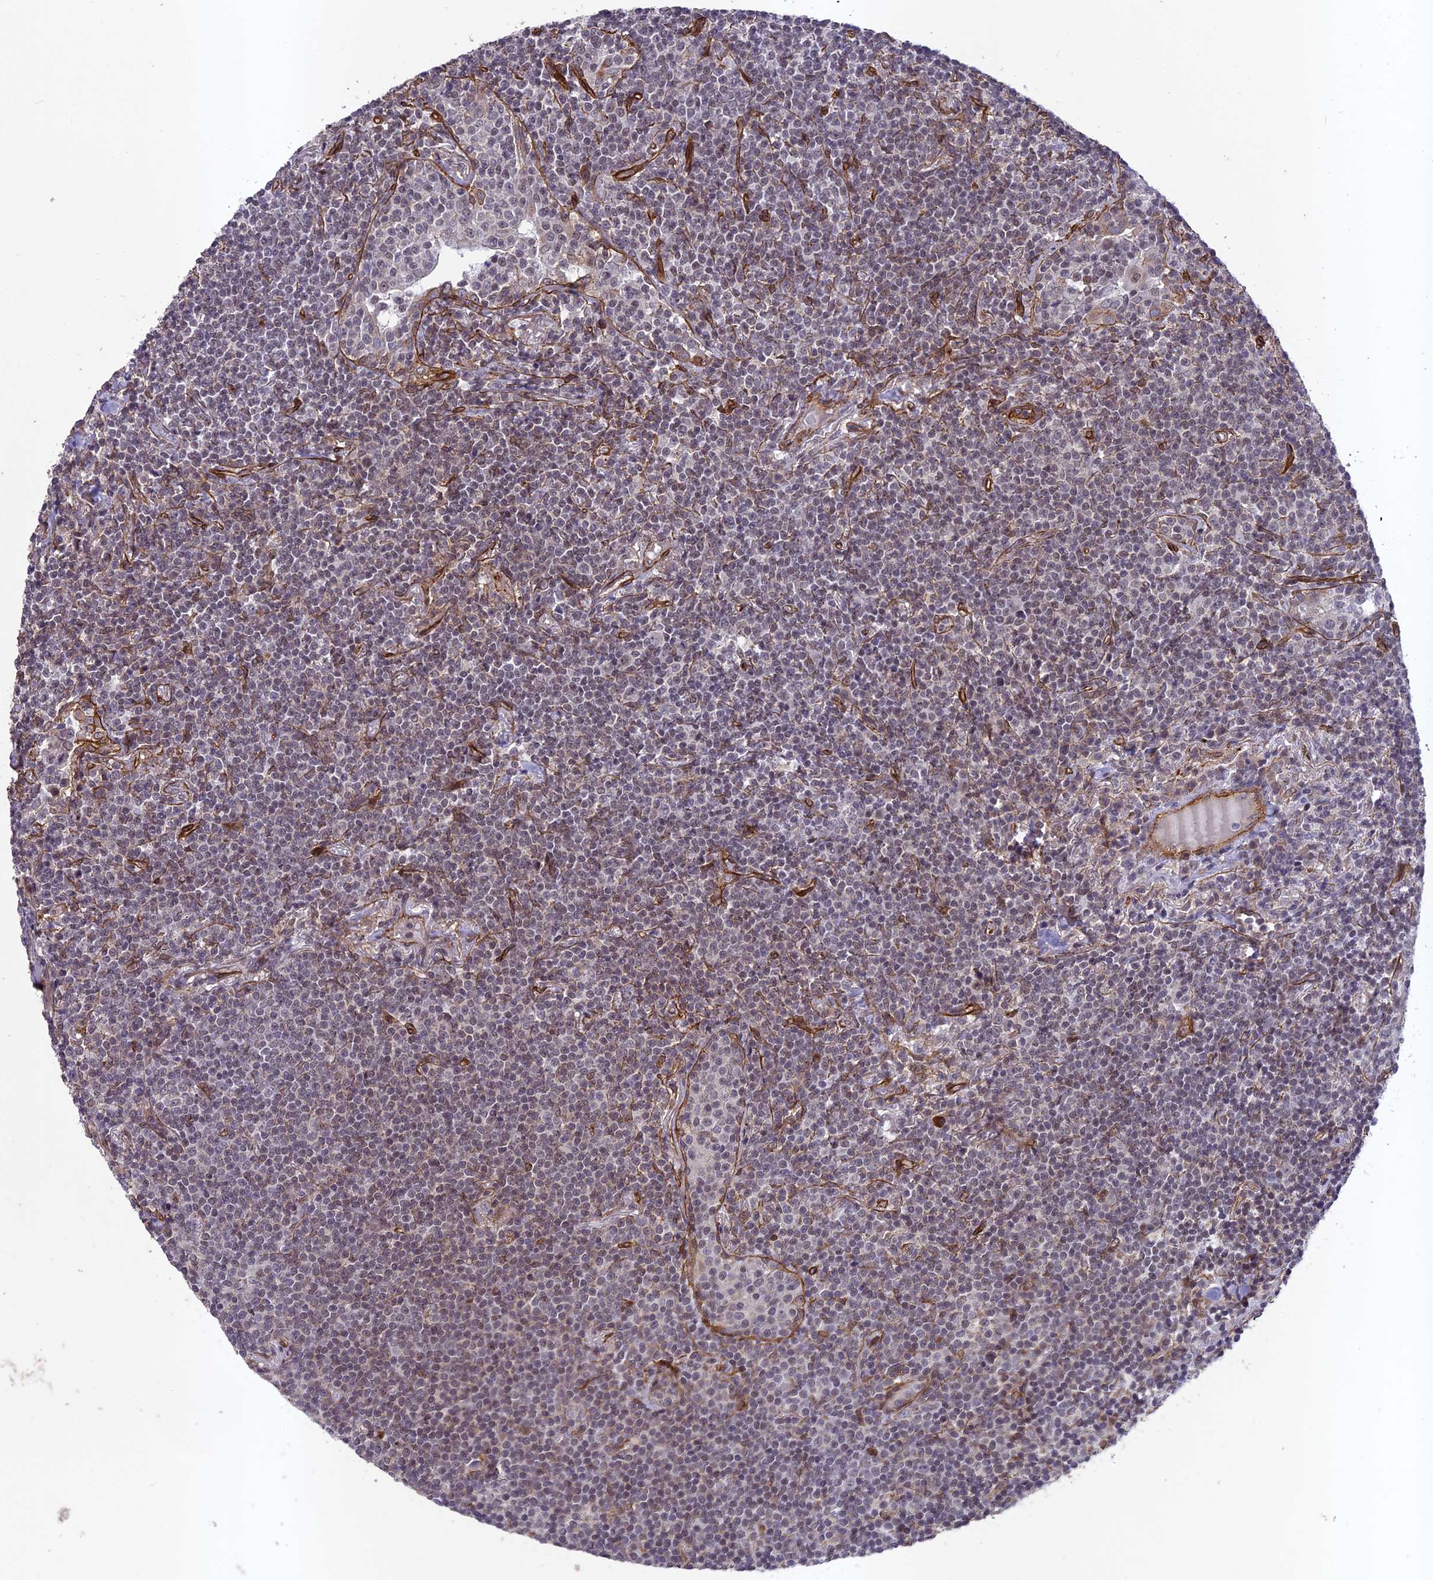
{"staining": {"intensity": "negative", "quantity": "none", "location": "none"}, "tissue": "lymphoma", "cell_type": "Tumor cells", "image_type": "cancer", "snomed": [{"axis": "morphology", "description": "Malignant lymphoma, non-Hodgkin's type, Low grade"}, {"axis": "topography", "description": "Lung"}], "caption": "High magnification brightfield microscopy of malignant lymphoma, non-Hodgkin's type (low-grade) stained with DAB (3,3'-diaminobenzidine) (brown) and counterstained with hematoxylin (blue): tumor cells show no significant staining.", "gene": "TNS1", "patient": {"sex": "female", "age": 71}}